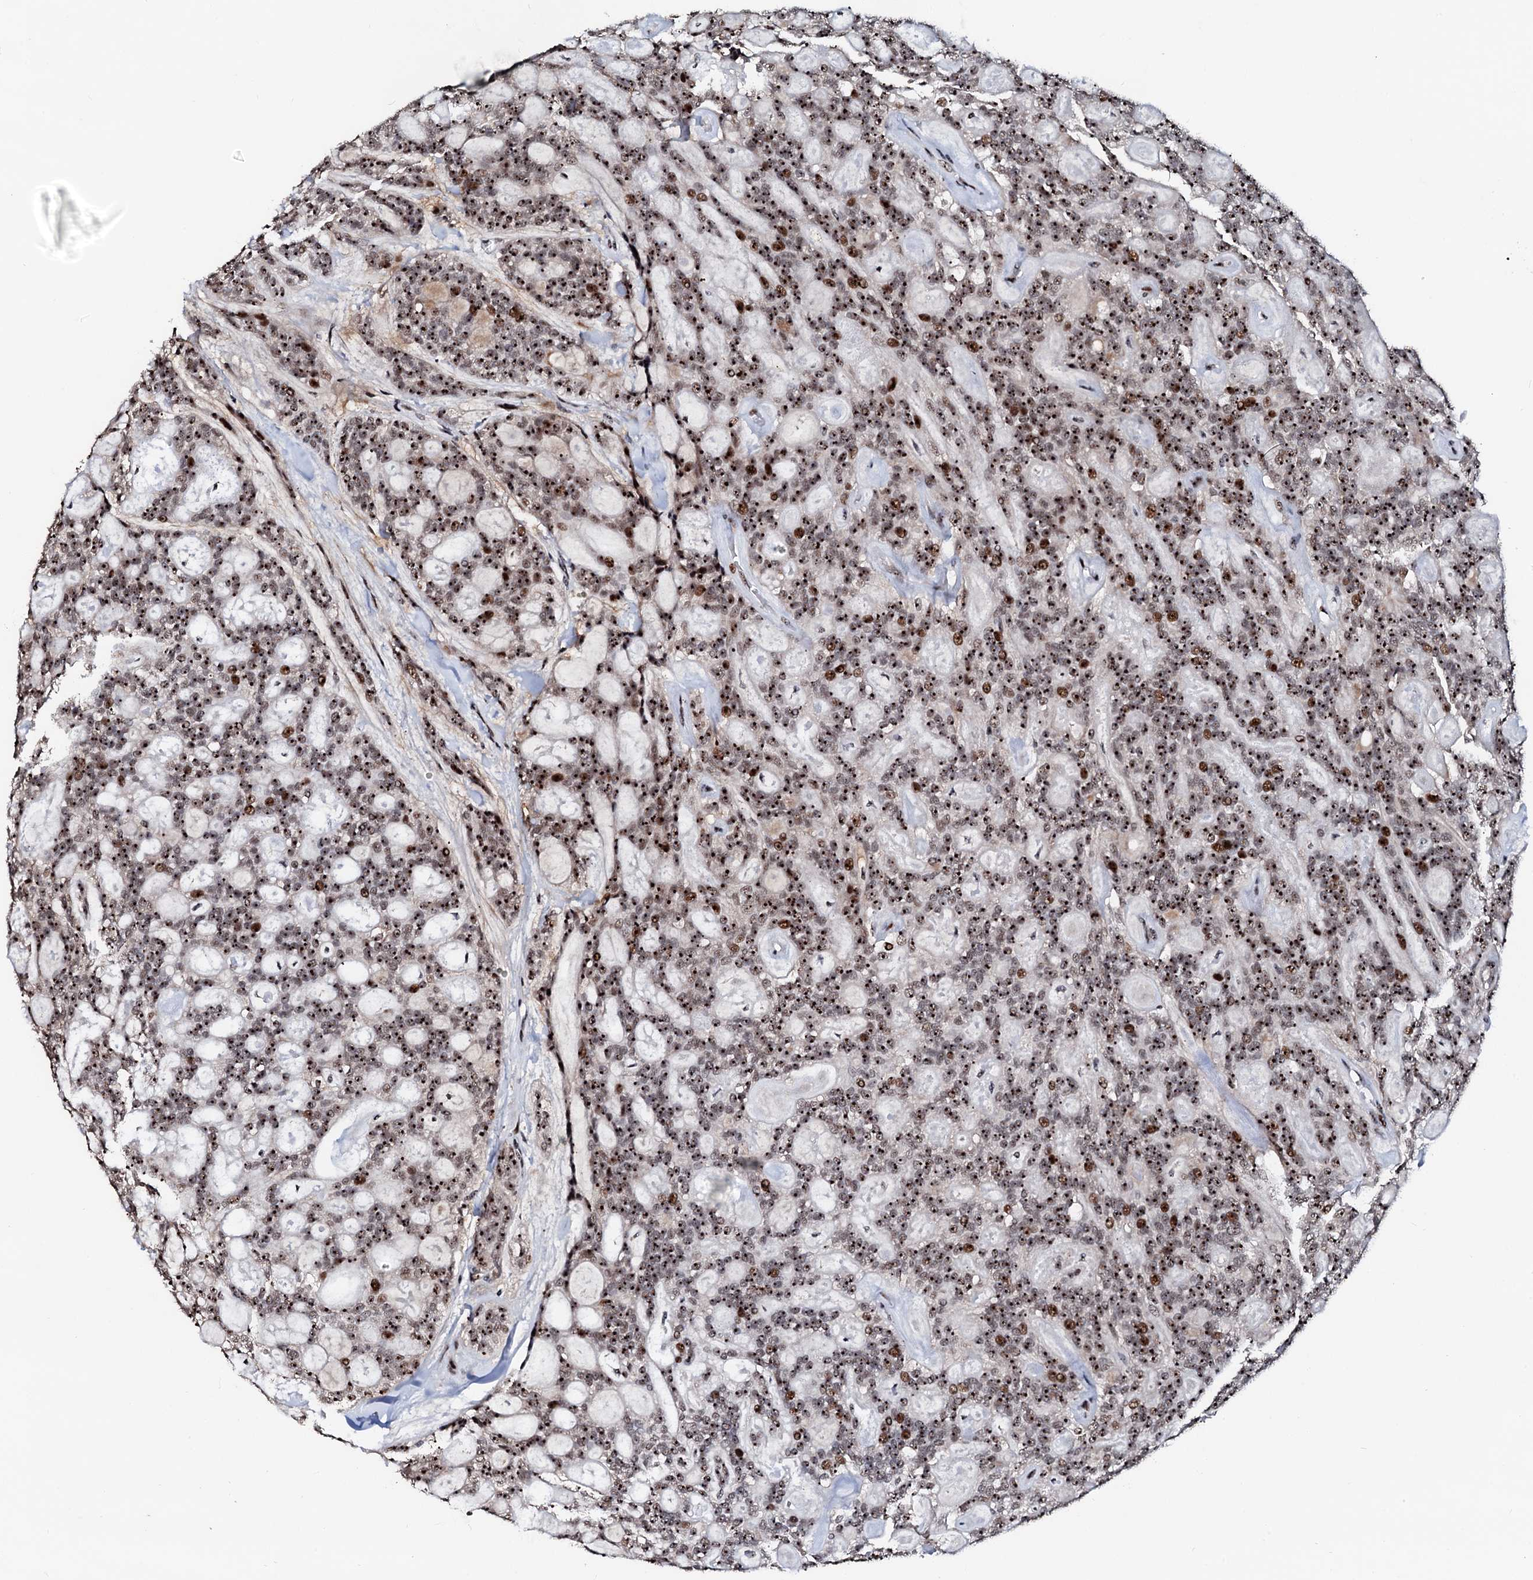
{"staining": {"intensity": "moderate", "quantity": ">75%", "location": "nuclear"}, "tissue": "head and neck cancer", "cell_type": "Tumor cells", "image_type": "cancer", "snomed": [{"axis": "morphology", "description": "Adenocarcinoma, NOS"}, {"axis": "topography", "description": "Head-Neck"}], "caption": "Protein staining shows moderate nuclear staining in about >75% of tumor cells in head and neck cancer (adenocarcinoma).", "gene": "NEUROG3", "patient": {"sex": "male", "age": 66}}